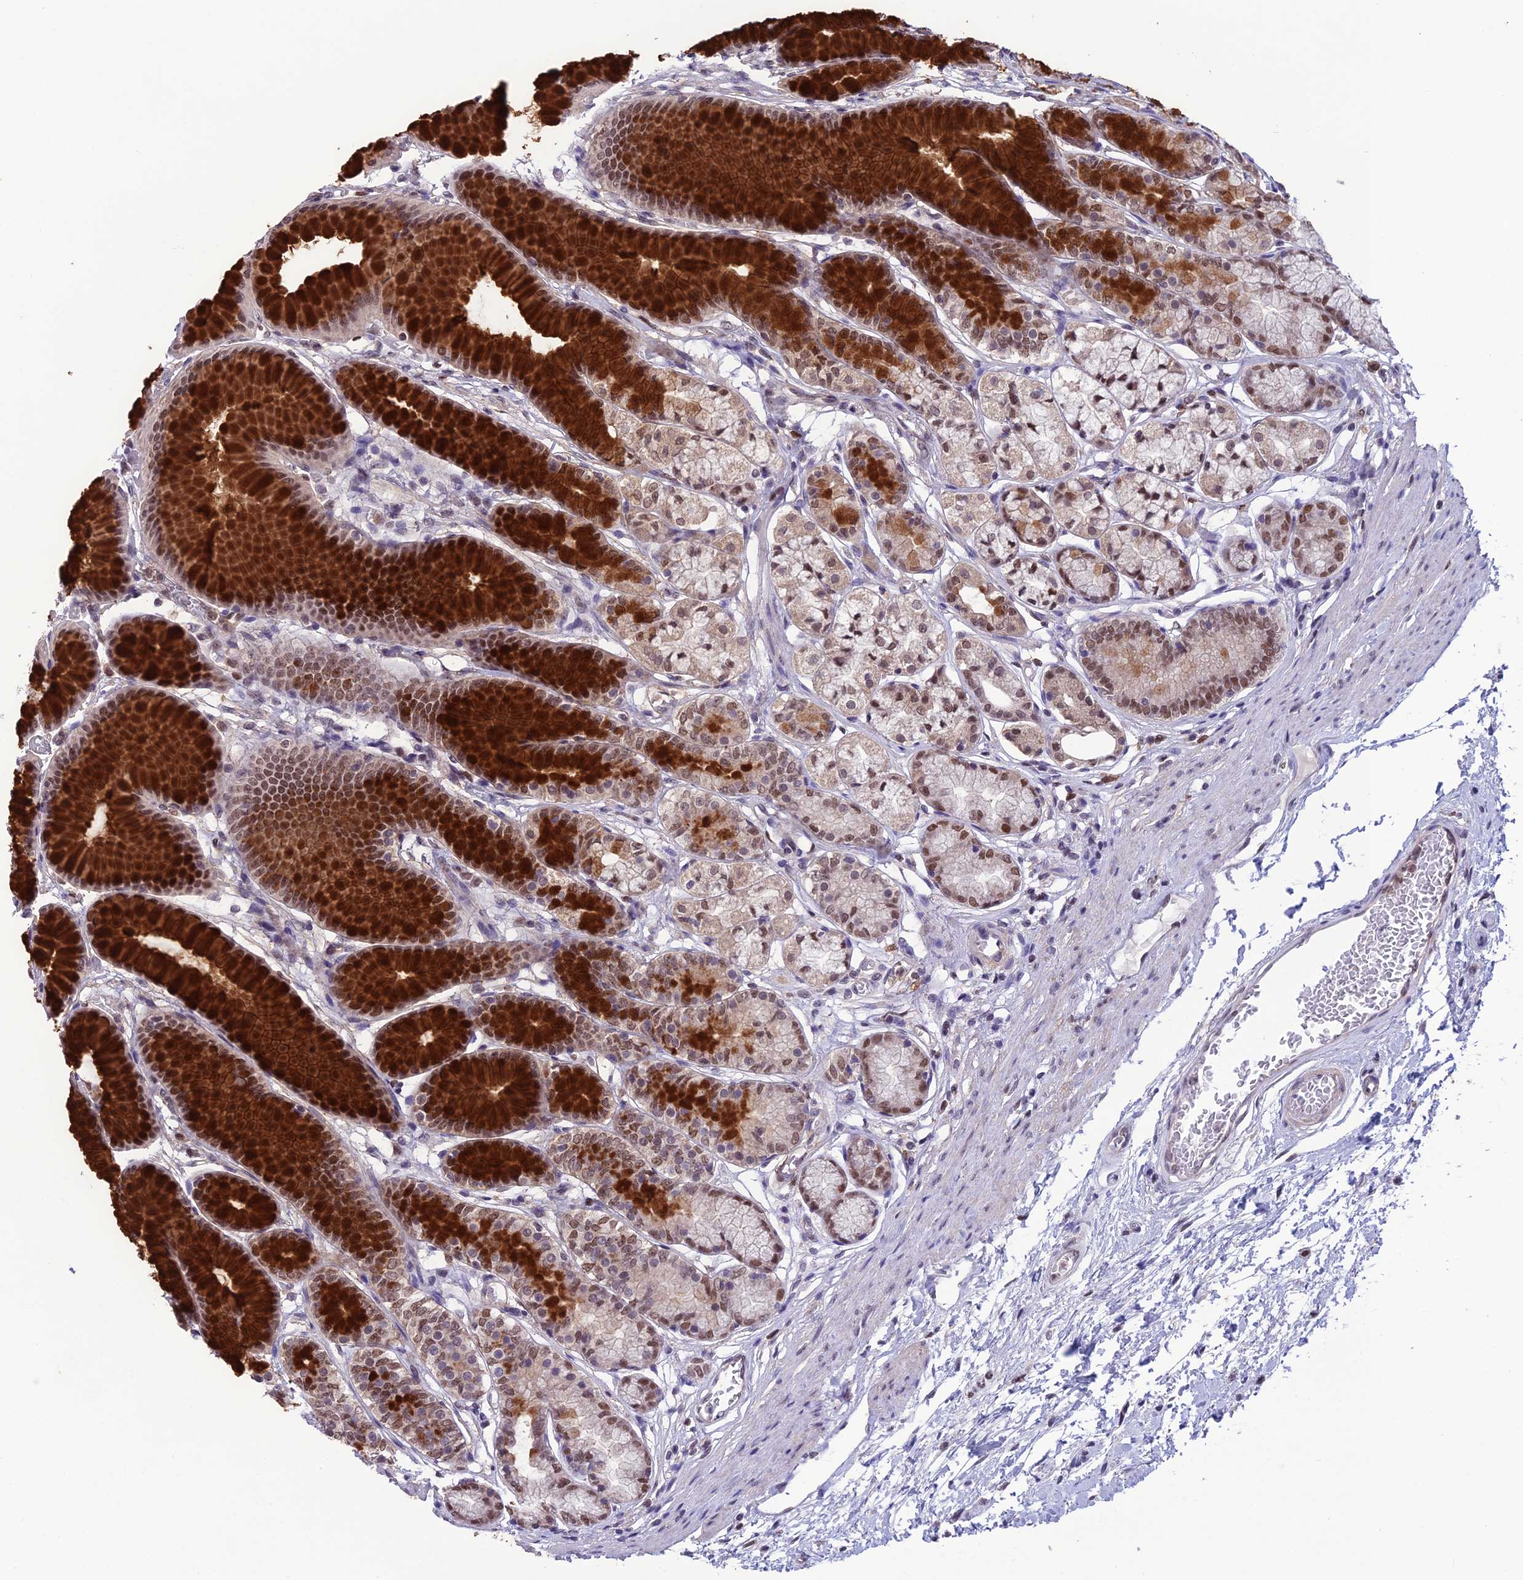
{"staining": {"intensity": "strong", "quantity": "25%-75%", "location": "cytoplasmic/membranous,nuclear"}, "tissue": "stomach", "cell_type": "Glandular cells", "image_type": "normal", "snomed": [{"axis": "morphology", "description": "Normal tissue, NOS"}, {"axis": "morphology", "description": "Adenocarcinoma, NOS"}, {"axis": "morphology", "description": "Adenocarcinoma, High grade"}, {"axis": "topography", "description": "Stomach, upper"}, {"axis": "topography", "description": "Stomach"}], "caption": "Immunohistochemical staining of normal human stomach demonstrates strong cytoplasmic/membranous,nuclear protein expression in about 25%-75% of glandular cells.", "gene": "MIS12", "patient": {"sex": "female", "age": 65}}